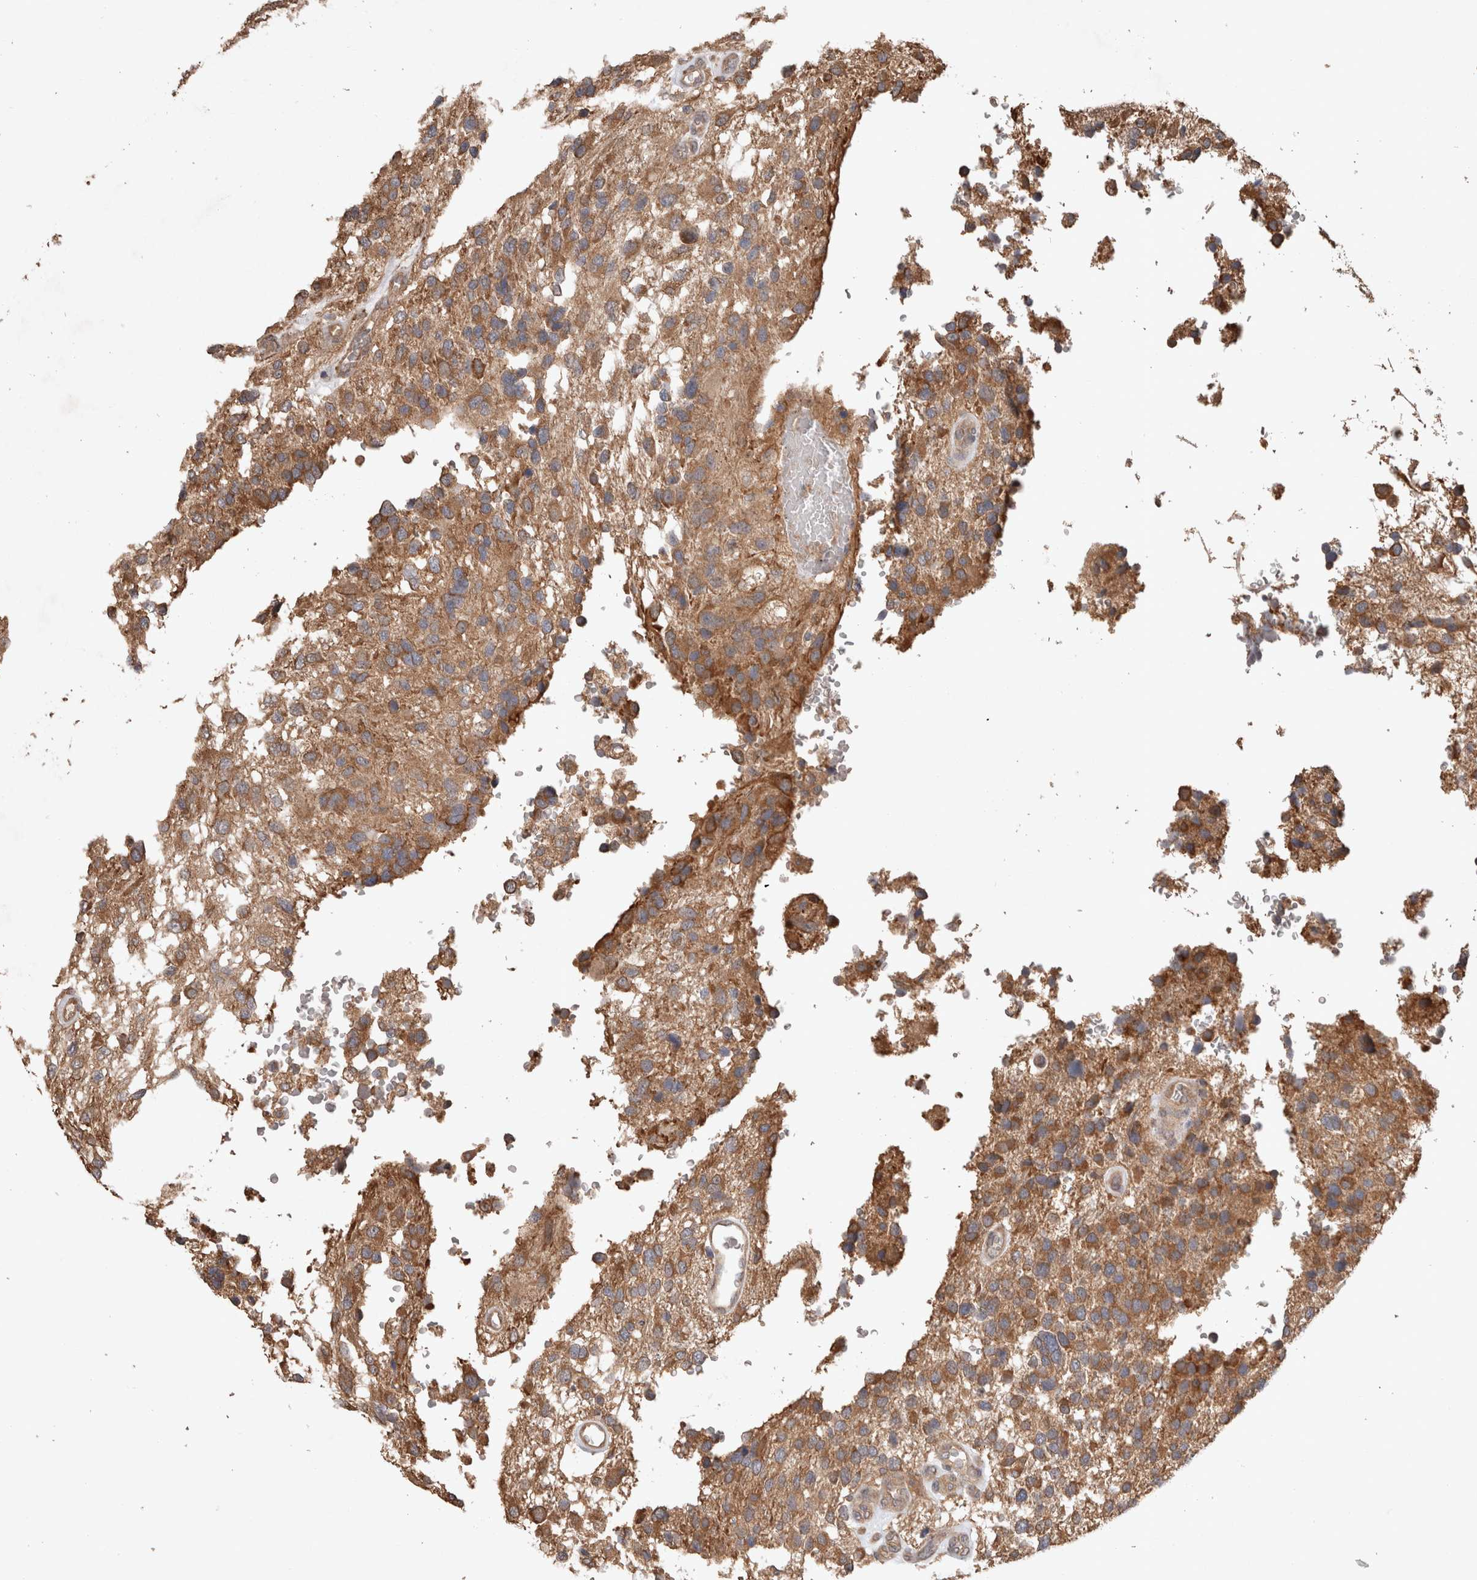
{"staining": {"intensity": "moderate", "quantity": ">75%", "location": "cytoplasmic/membranous"}, "tissue": "glioma", "cell_type": "Tumor cells", "image_type": "cancer", "snomed": [{"axis": "morphology", "description": "Glioma, malignant, High grade"}, {"axis": "topography", "description": "Brain"}], "caption": "Immunohistochemistry staining of glioma, which reveals medium levels of moderate cytoplasmic/membranous positivity in approximately >75% of tumor cells indicating moderate cytoplasmic/membranous protein staining. The staining was performed using DAB (3,3'-diaminobenzidine) (brown) for protein detection and nuclei were counterstained in hematoxylin (blue).", "gene": "HROB", "patient": {"sex": "female", "age": 58}}